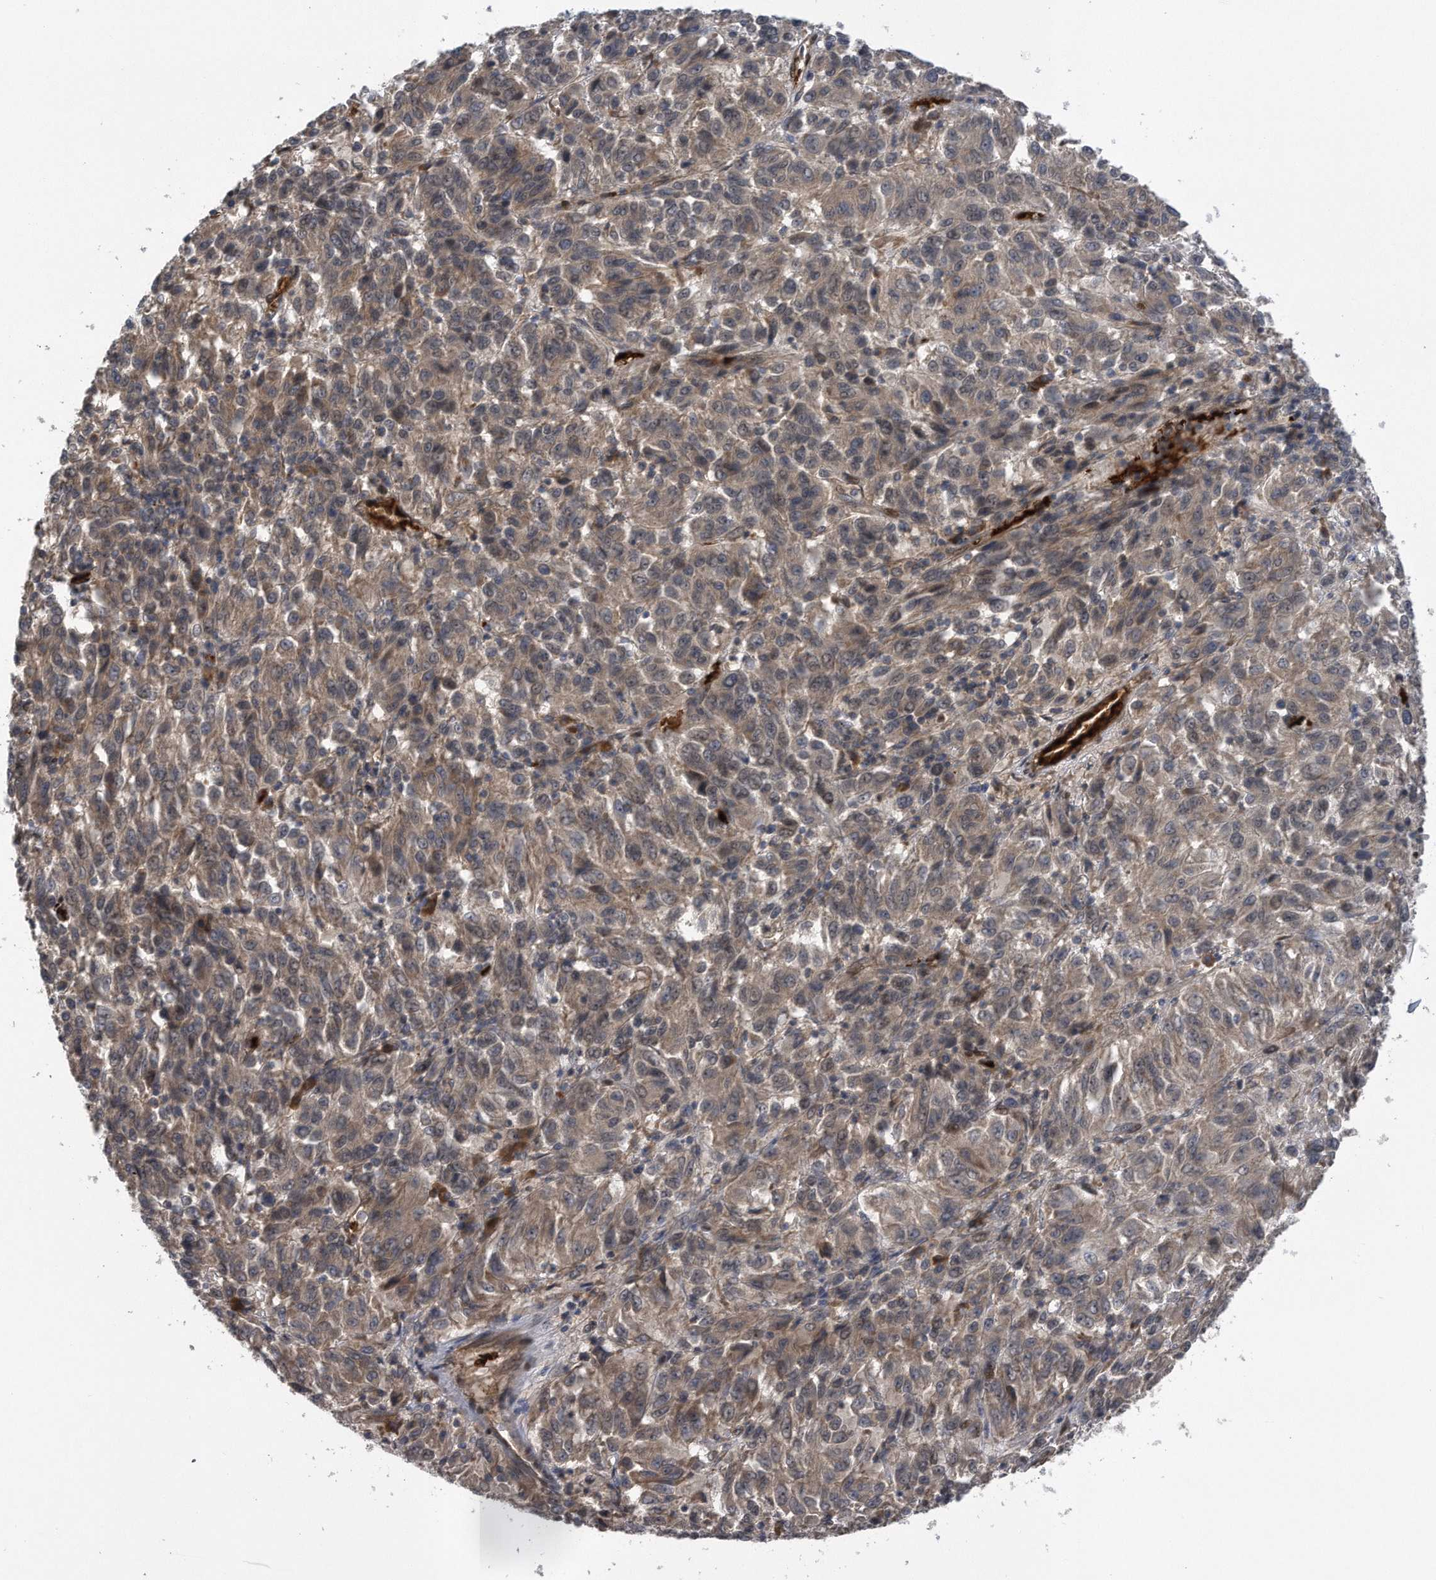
{"staining": {"intensity": "weak", "quantity": ">75%", "location": "cytoplasmic/membranous"}, "tissue": "melanoma", "cell_type": "Tumor cells", "image_type": "cancer", "snomed": [{"axis": "morphology", "description": "Malignant melanoma, Metastatic site"}, {"axis": "topography", "description": "Lung"}], "caption": "This micrograph exhibits malignant melanoma (metastatic site) stained with immunohistochemistry to label a protein in brown. The cytoplasmic/membranous of tumor cells show weak positivity for the protein. Nuclei are counter-stained blue.", "gene": "ZNF79", "patient": {"sex": "male", "age": 64}}